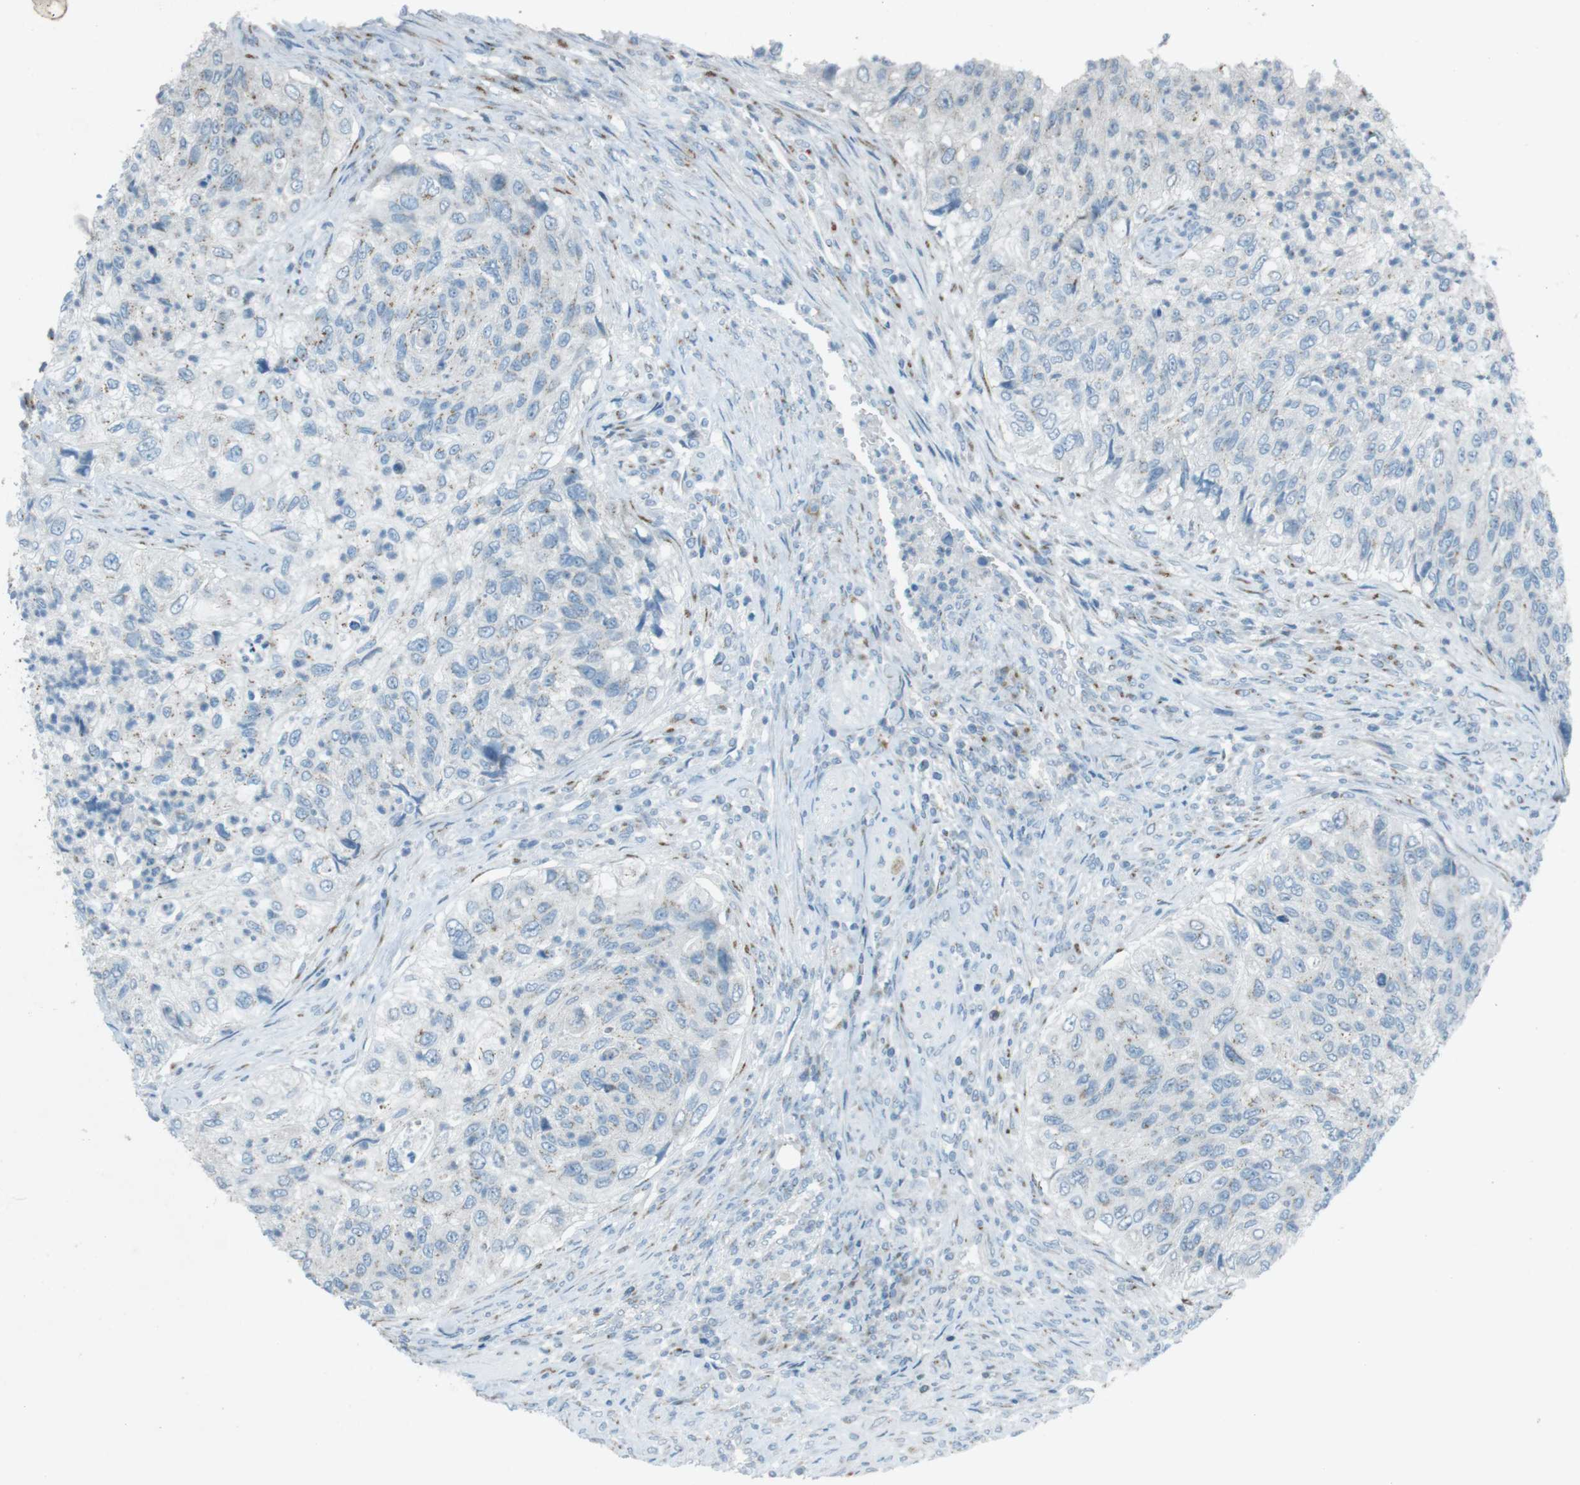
{"staining": {"intensity": "negative", "quantity": "none", "location": "none"}, "tissue": "urothelial cancer", "cell_type": "Tumor cells", "image_type": "cancer", "snomed": [{"axis": "morphology", "description": "Urothelial carcinoma, High grade"}, {"axis": "topography", "description": "Urinary bladder"}], "caption": "Tumor cells are negative for brown protein staining in urothelial cancer.", "gene": "TXNDC15", "patient": {"sex": "female", "age": 60}}